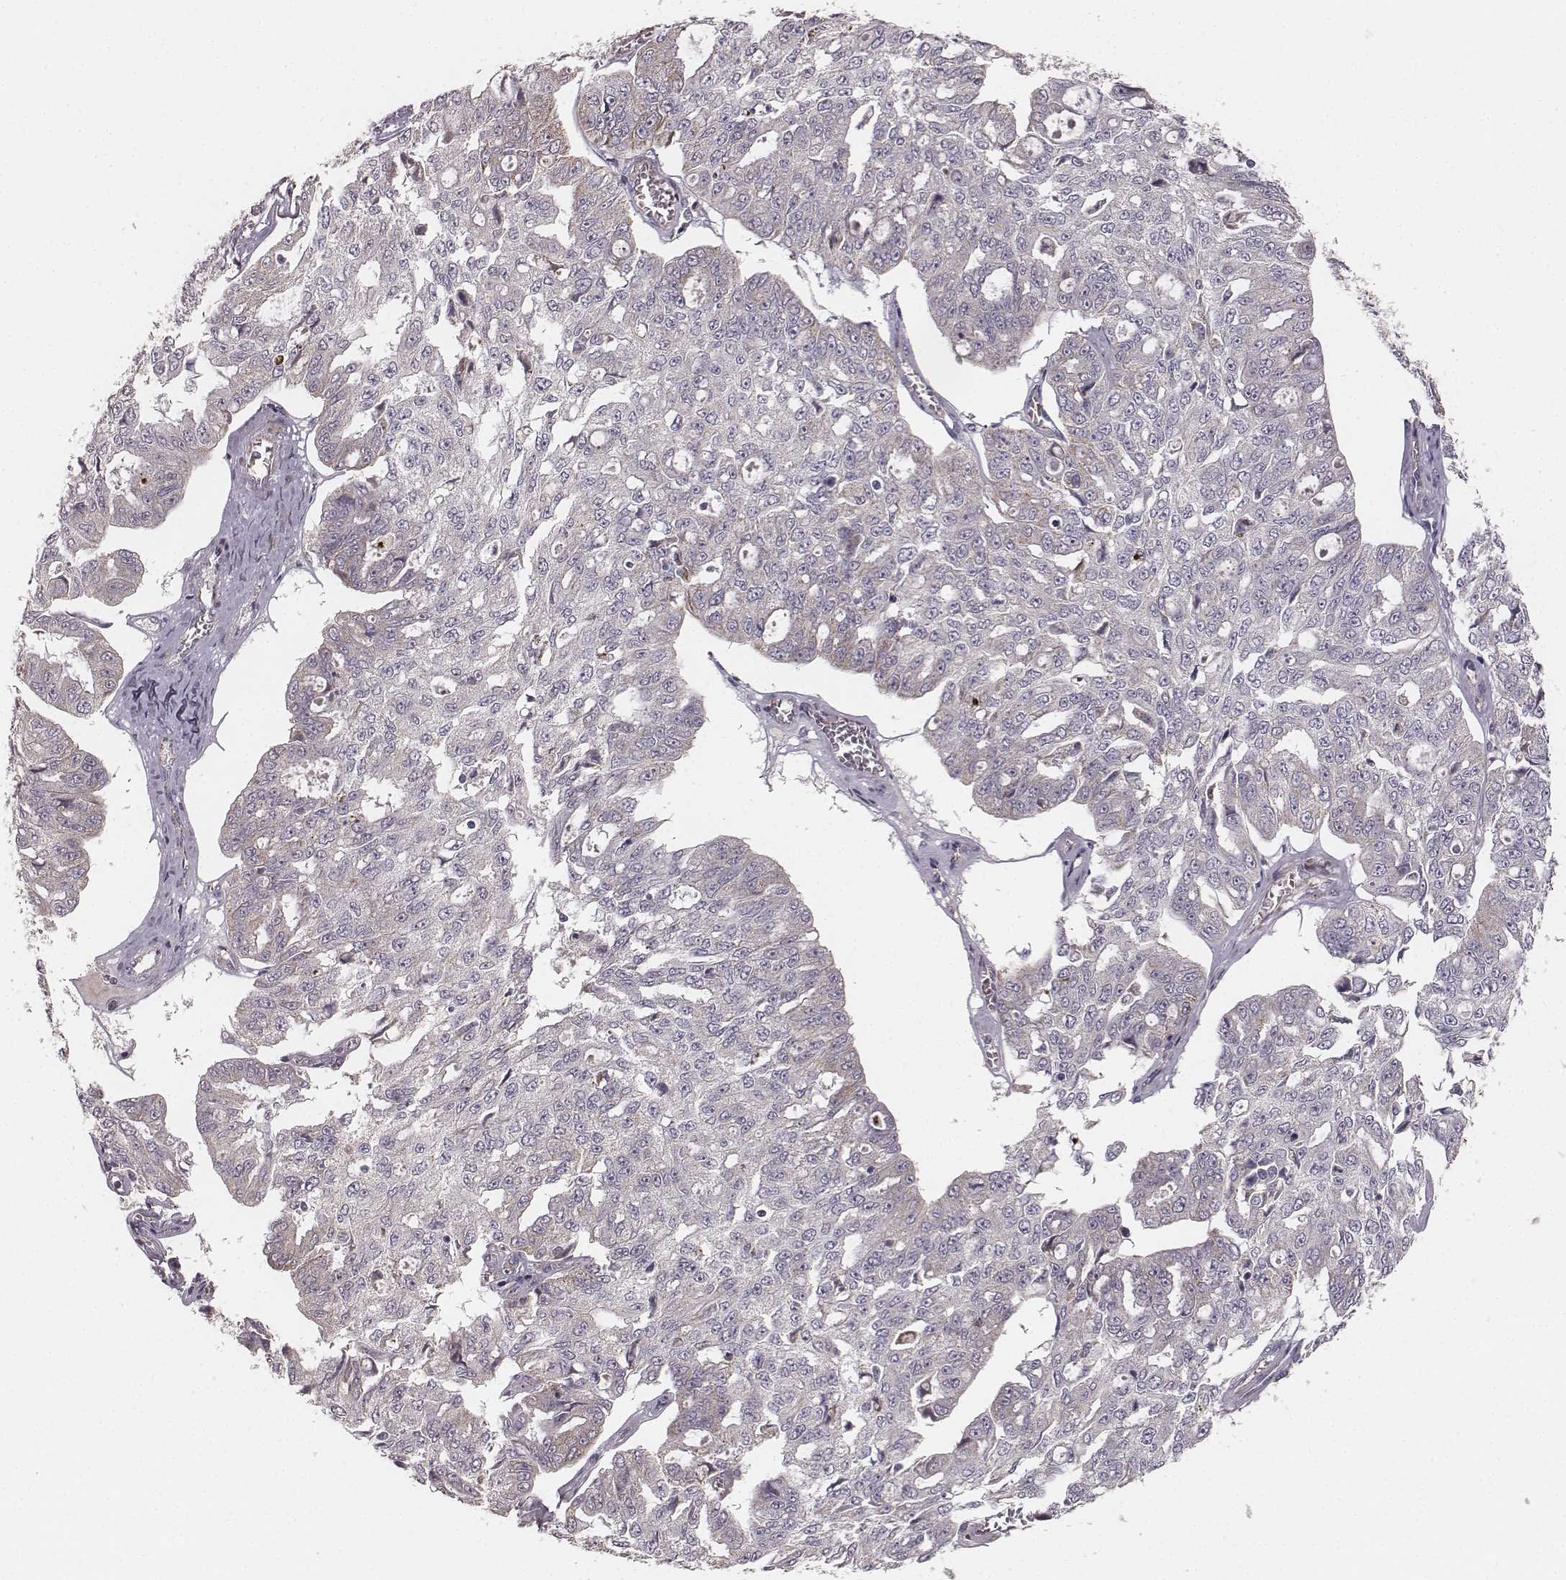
{"staining": {"intensity": "weak", "quantity": "<25%", "location": "cytoplasmic/membranous"}, "tissue": "ovarian cancer", "cell_type": "Tumor cells", "image_type": "cancer", "snomed": [{"axis": "morphology", "description": "Carcinoma, endometroid"}, {"axis": "topography", "description": "Ovary"}], "caption": "This is an immunohistochemistry (IHC) micrograph of ovarian cancer (endometroid carcinoma). There is no positivity in tumor cells.", "gene": "TUFM", "patient": {"sex": "female", "age": 65}}